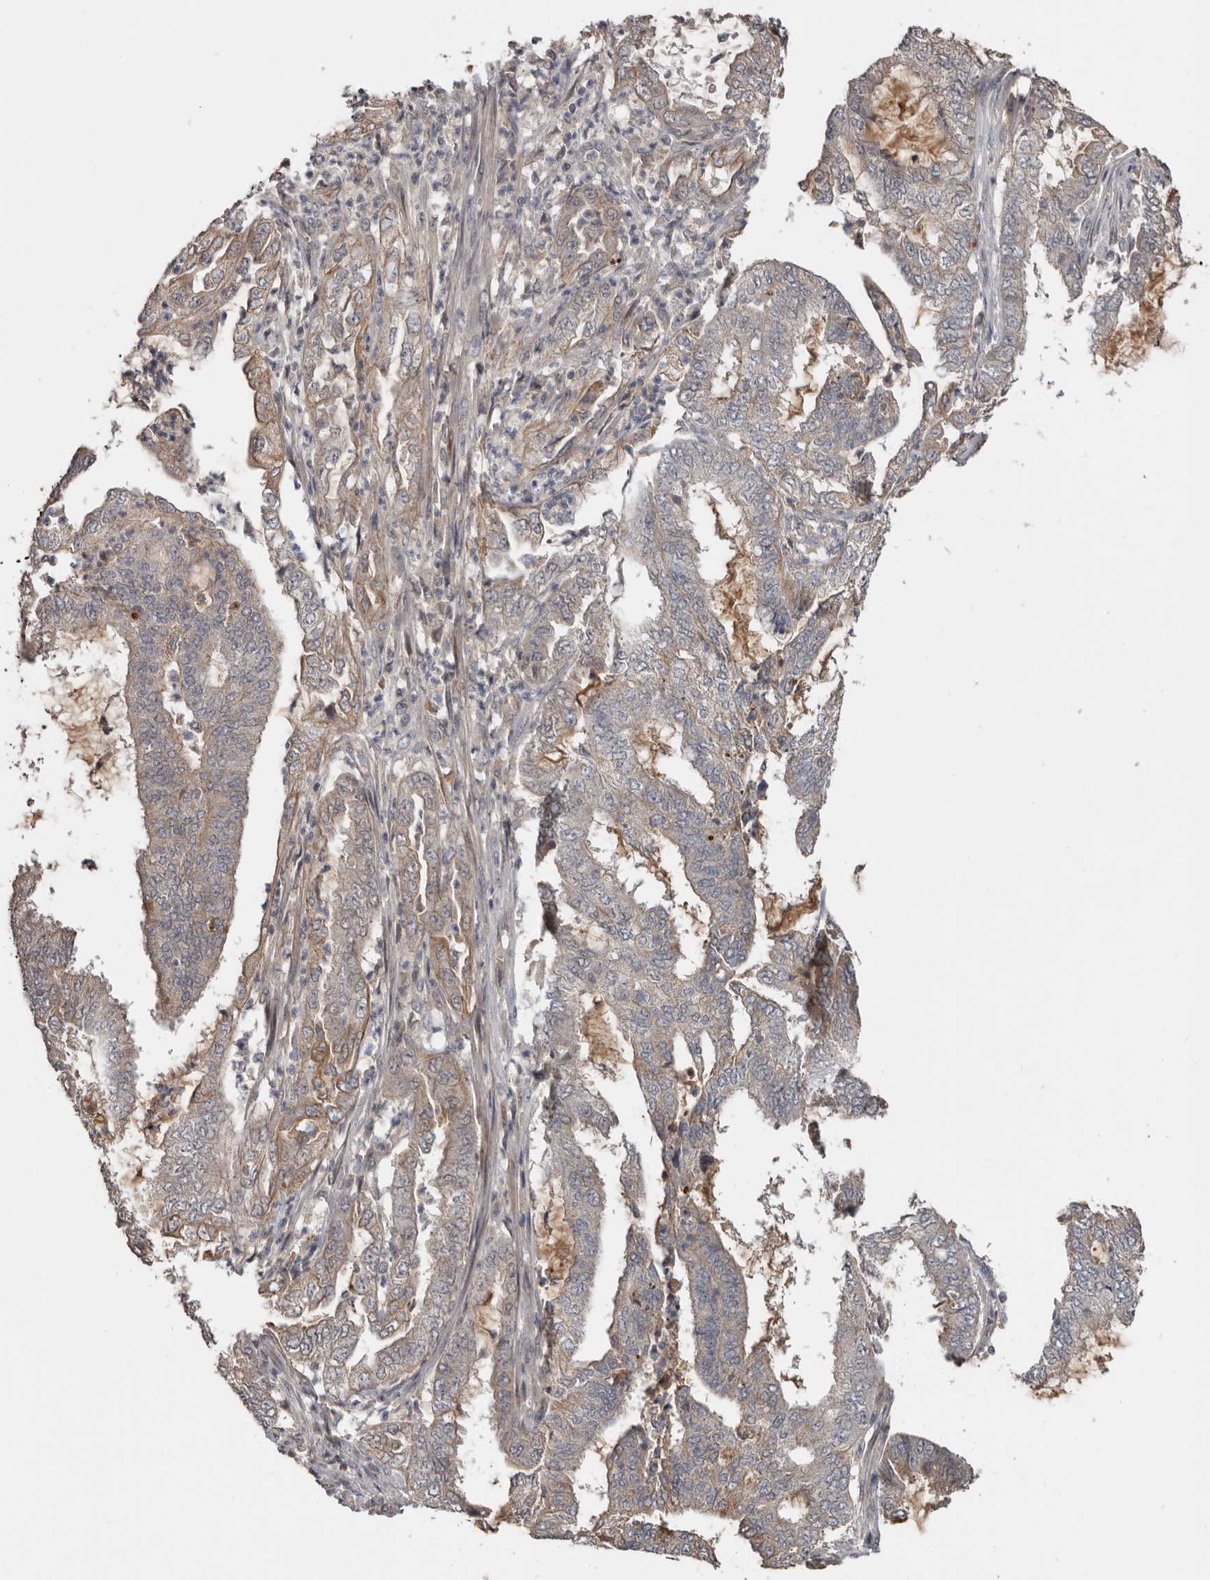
{"staining": {"intensity": "weak", "quantity": ">75%", "location": "cytoplasmic/membranous"}, "tissue": "endometrial cancer", "cell_type": "Tumor cells", "image_type": "cancer", "snomed": [{"axis": "morphology", "description": "Adenocarcinoma, NOS"}, {"axis": "topography", "description": "Endometrium"}], "caption": "Tumor cells demonstrate low levels of weak cytoplasmic/membranous staining in about >75% of cells in adenocarcinoma (endometrial).", "gene": "NMUR1", "patient": {"sex": "female", "age": 49}}